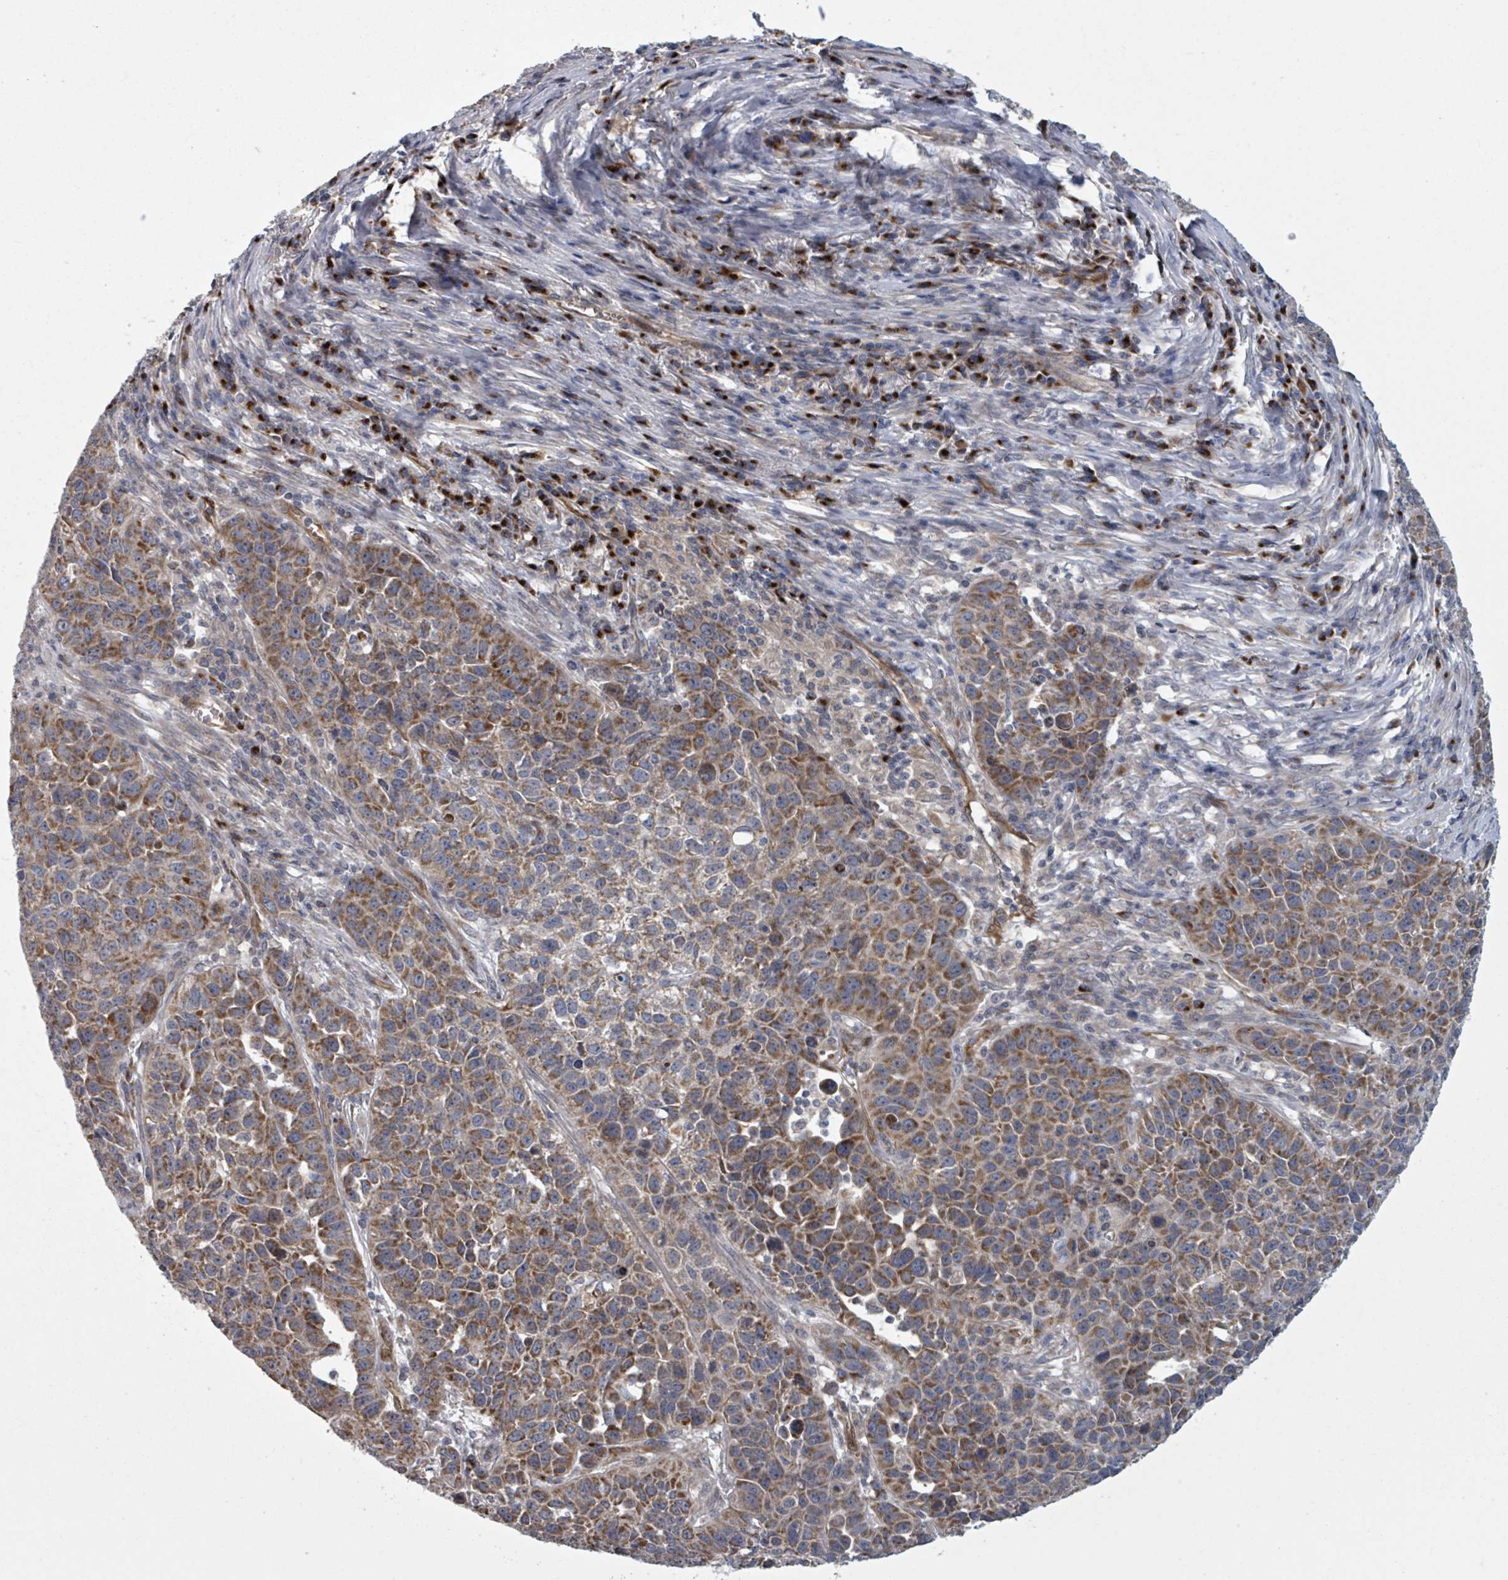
{"staining": {"intensity": "moderate", "quantity": ">75%", "location": "cytoplasmic/membranous"}, "tissue": "lung cancer", "cell_type": "Tumor cells", "image_type": "cancer", "snomed": [{"axis": "morphology", "description": "Squamous cell carcinoma, NOS"}, {"axis": "topography", "description": "Lung"}], "caption": "There is medium levels of moderate cytoplasmic/membranous staining in tumor cells of lung cancer, as demonstrated by immunohistochemical staining (brown color).", "gene": "FKBP1A", "patient": {"sex": "male", "age": 76}}